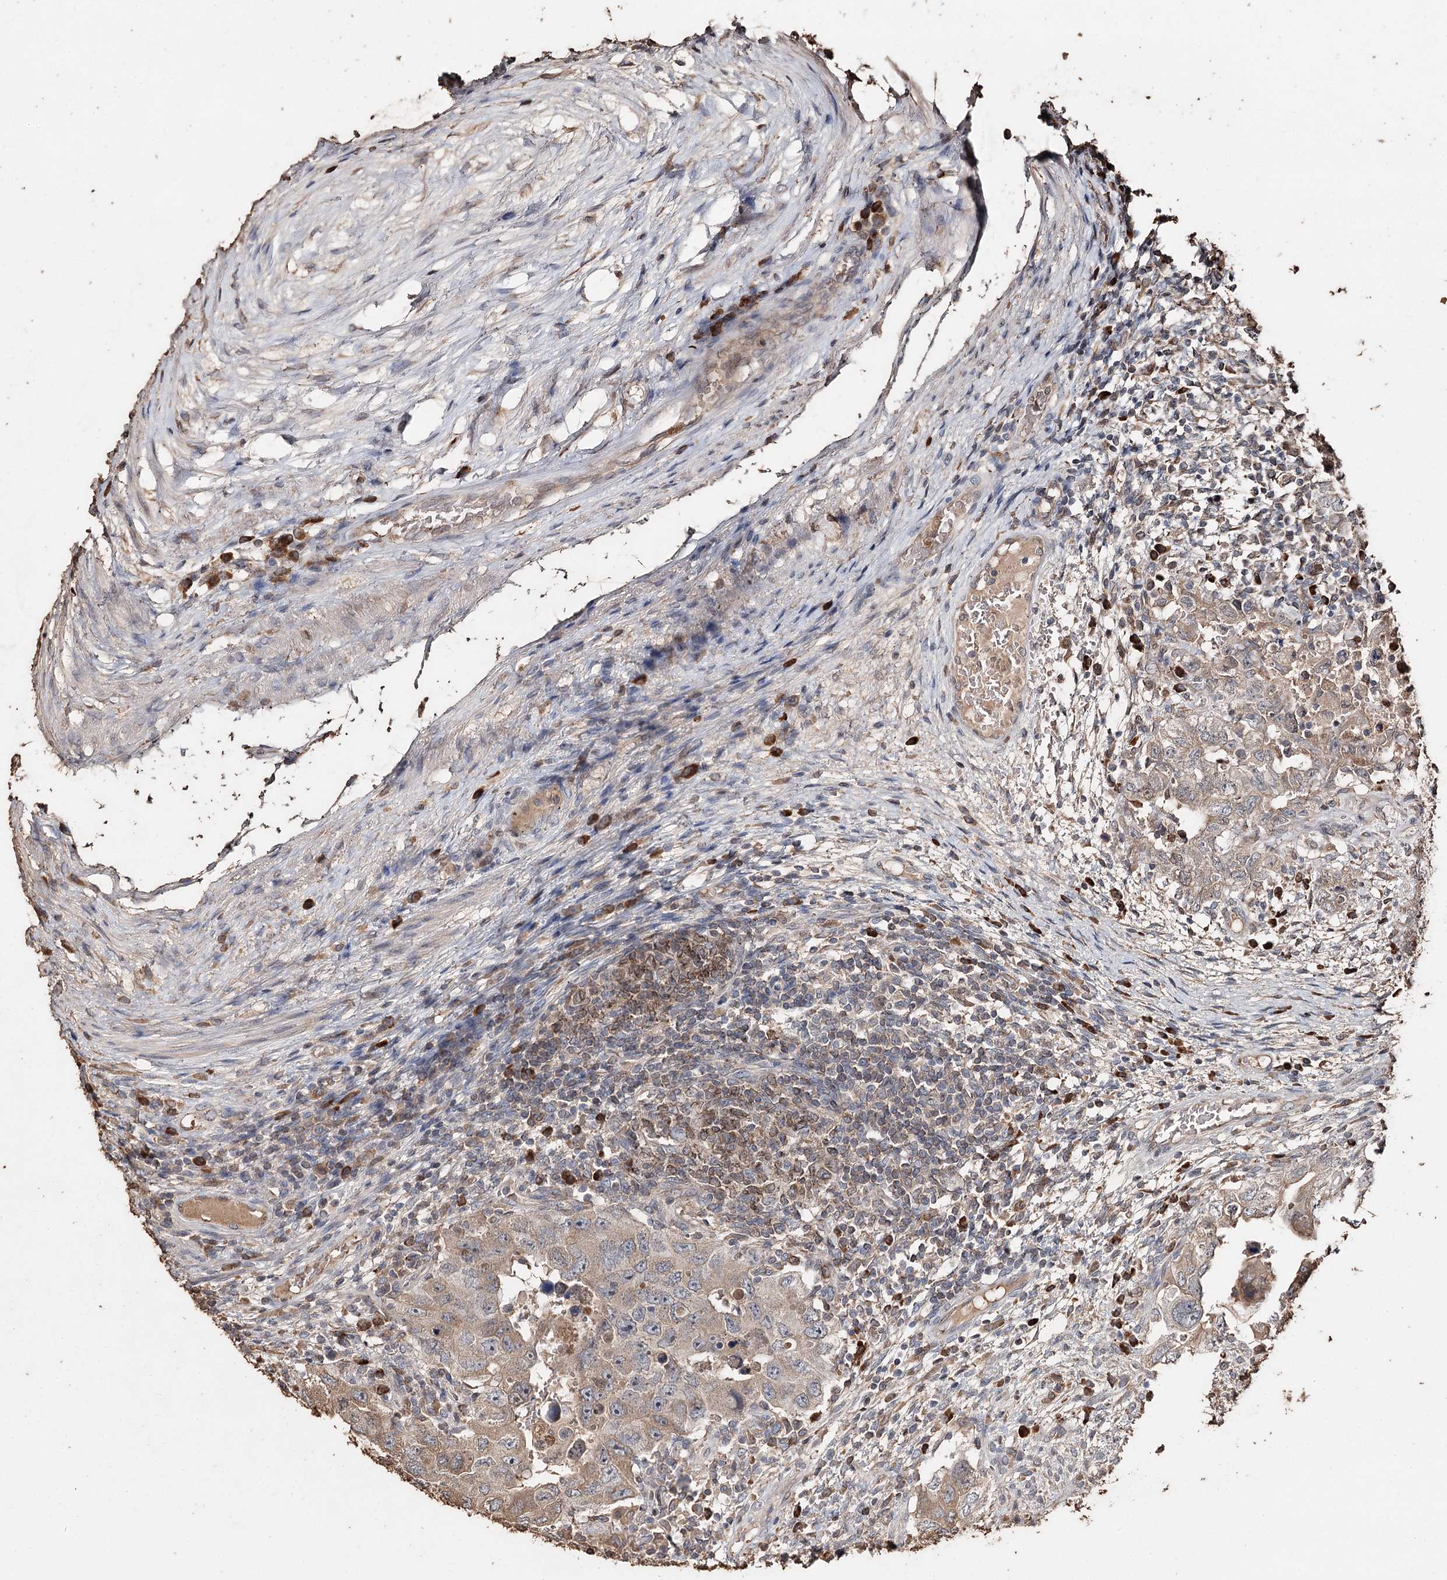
{"staining": {"intensity": "weak", "quantity": ">75%", "location": "cytoplasmic/membranous"}, "tissue": "testis cancer", "cell_type": "Tumor cells", "image_type": "cancer", "snomed": [{"axis": "morphology", "description": "Carcinoma, Embryonal, NOS"}, {"axis": "topography", "description": "Testis"}], "caption": "About >75% of tumor cells in human embryonal carcinoma (testis) exhibit weak cytoplasmic/membranous protein positivity as visualized by brown immunohistochemical staining.", "gene": "SYVN1", "patient": {"sex": "male", "age": 26}}